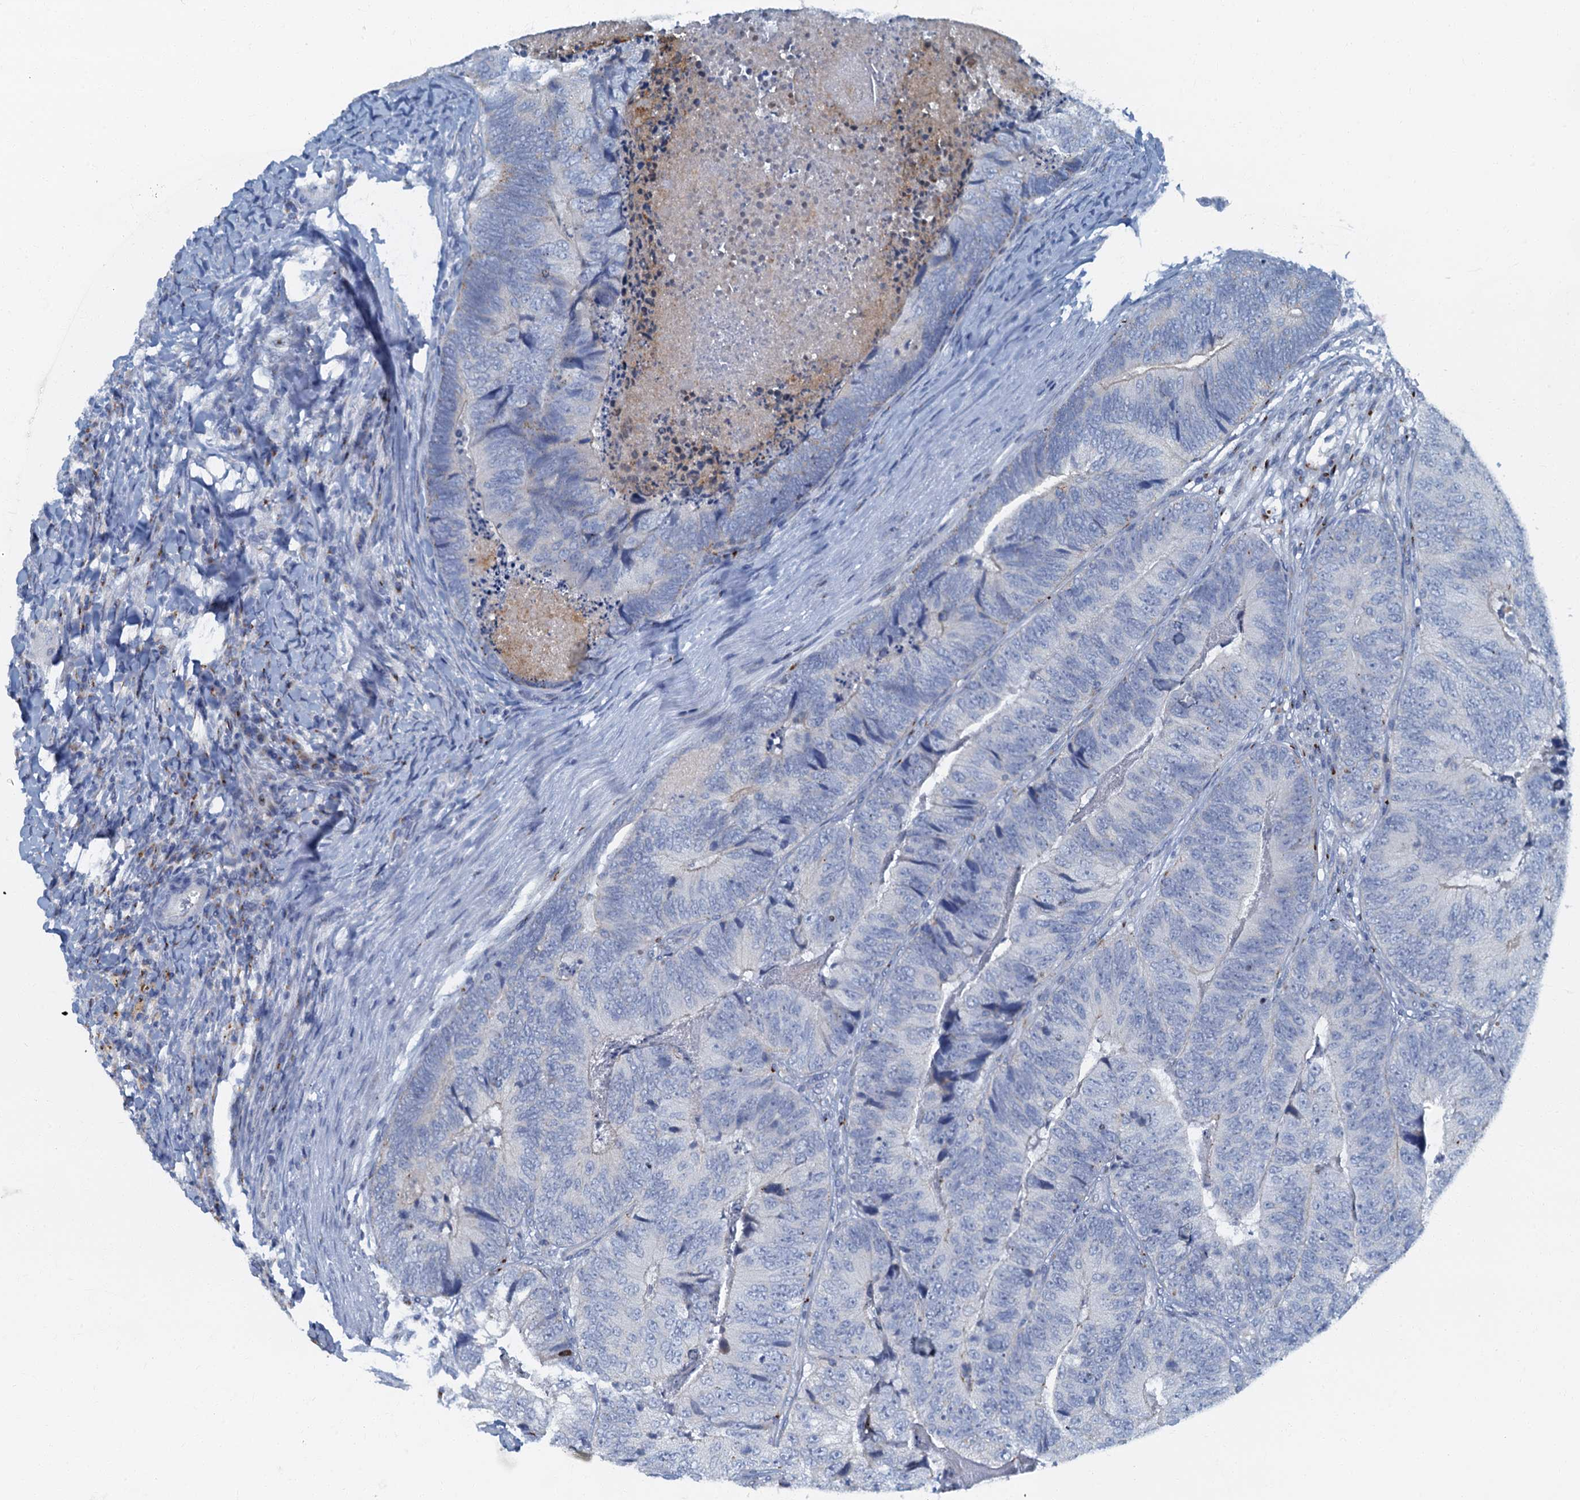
{"staining": {"intensity": "negative", "quantity": "none", "location": "none"}, "tissue": "colorectal cancer", "cell_type": "Tumor cells", "image_type": "cancer", "snomed": [{"axis": "morphology", "description": "Adenocarcinoma, NOS"}, {"axis": "topography", "description": "Colon"}], "caption": "Protein analysis of colorectal cancer reveals no significant expression in tumor cells.", "gene": "LYPD3", "patient": {"sex": "female", "age": 67}}